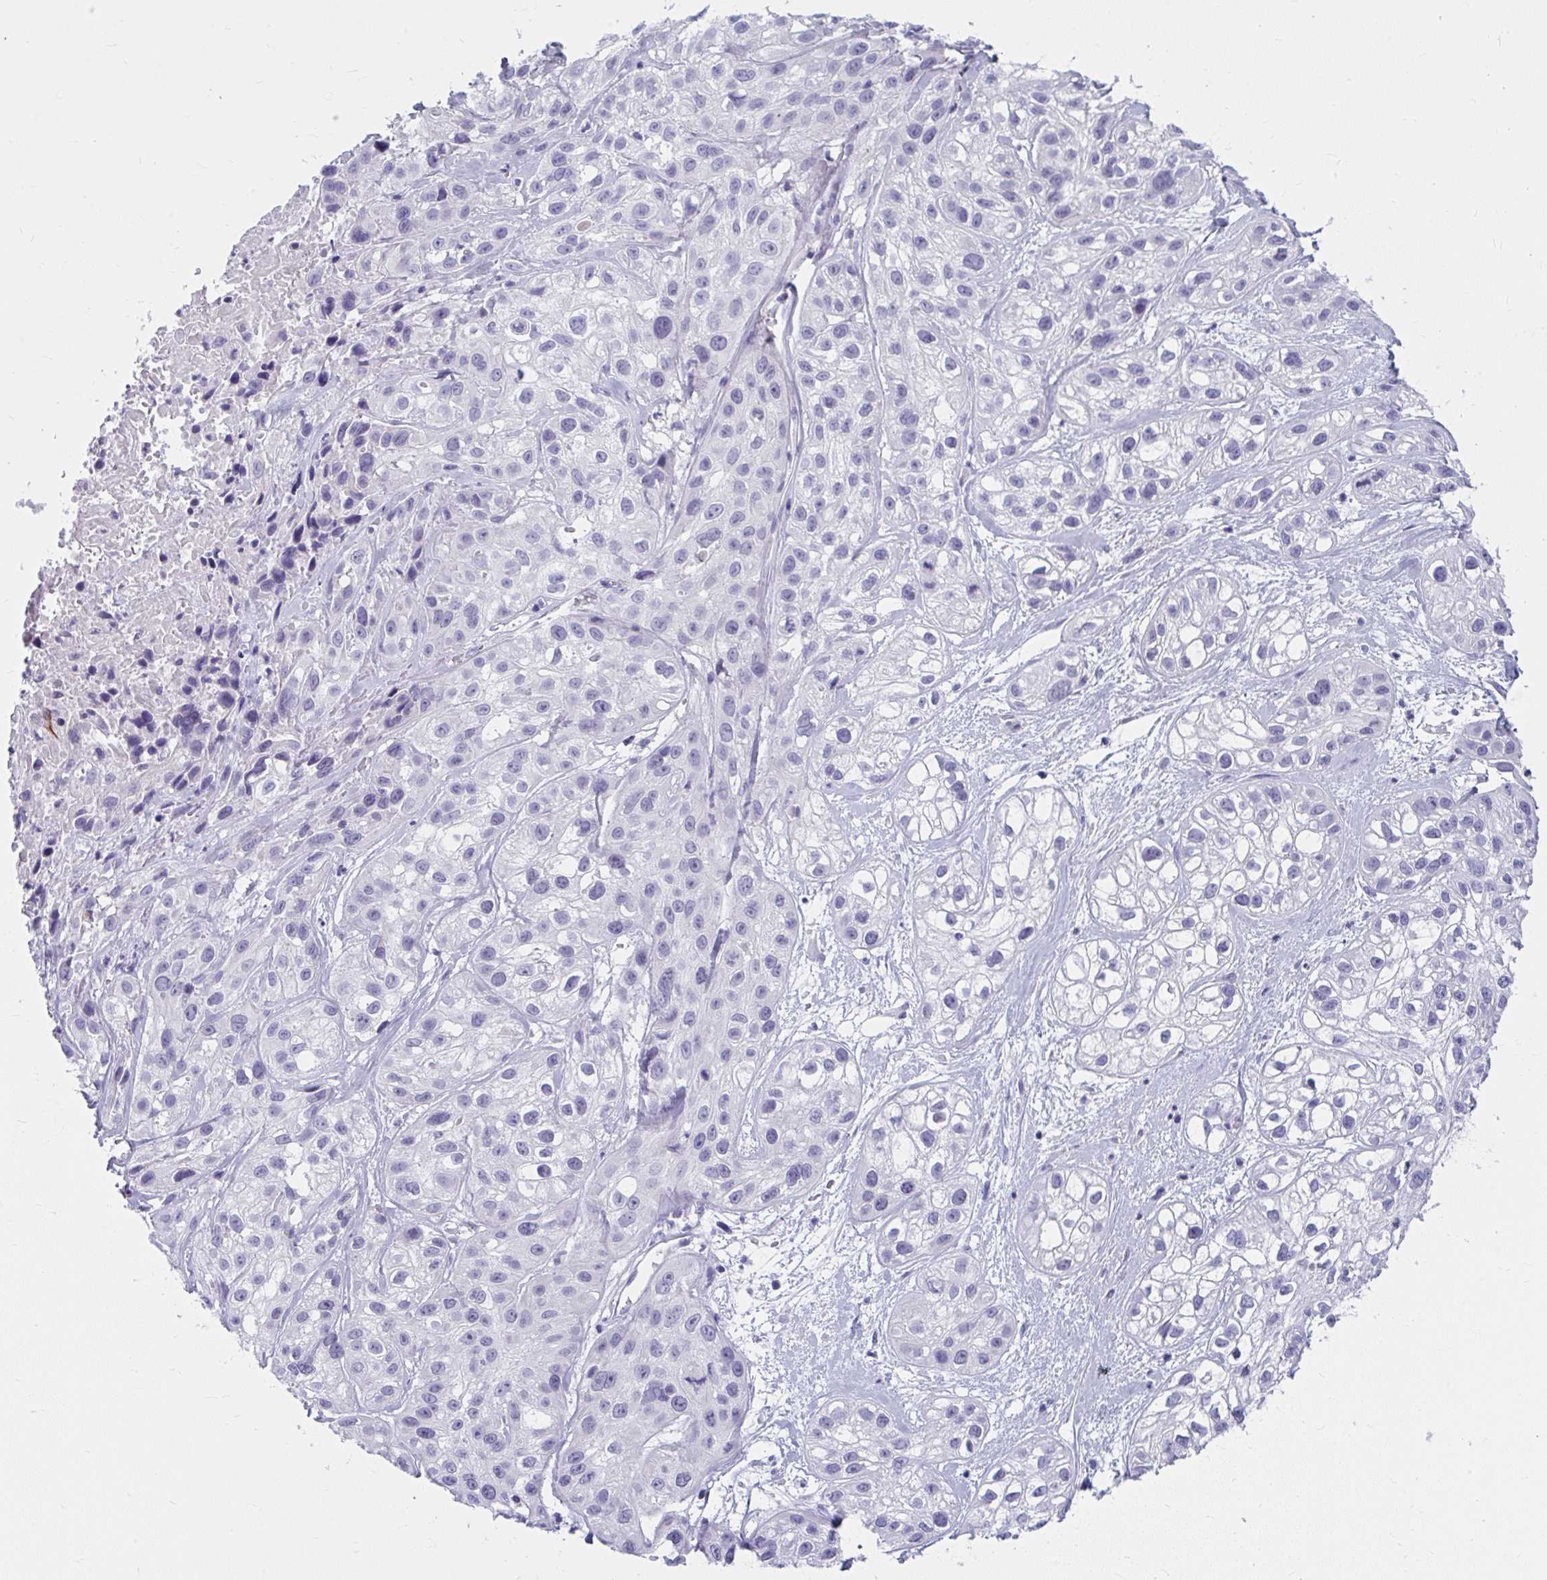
{"staining": {"intensity": "negative", "quantity": "none", "location": "none"}, "tissue": "skin cancer", "cell_type": "Tumor cells", "image_type": "cancer", "snomed": [{"axis": "morphology", "description": "Squamous cell carcinoma, NOS"}, {"axis": "topography", "description": "Skin"}], "caption": "Immunohistochemistry micrograph of skin cancer (squamous cell carcinoma) stained for a protein (brown), which displays no expression in tumor cells.", "gene": "UGT3A2", "patient": {"sex": "male", "age": 82}}